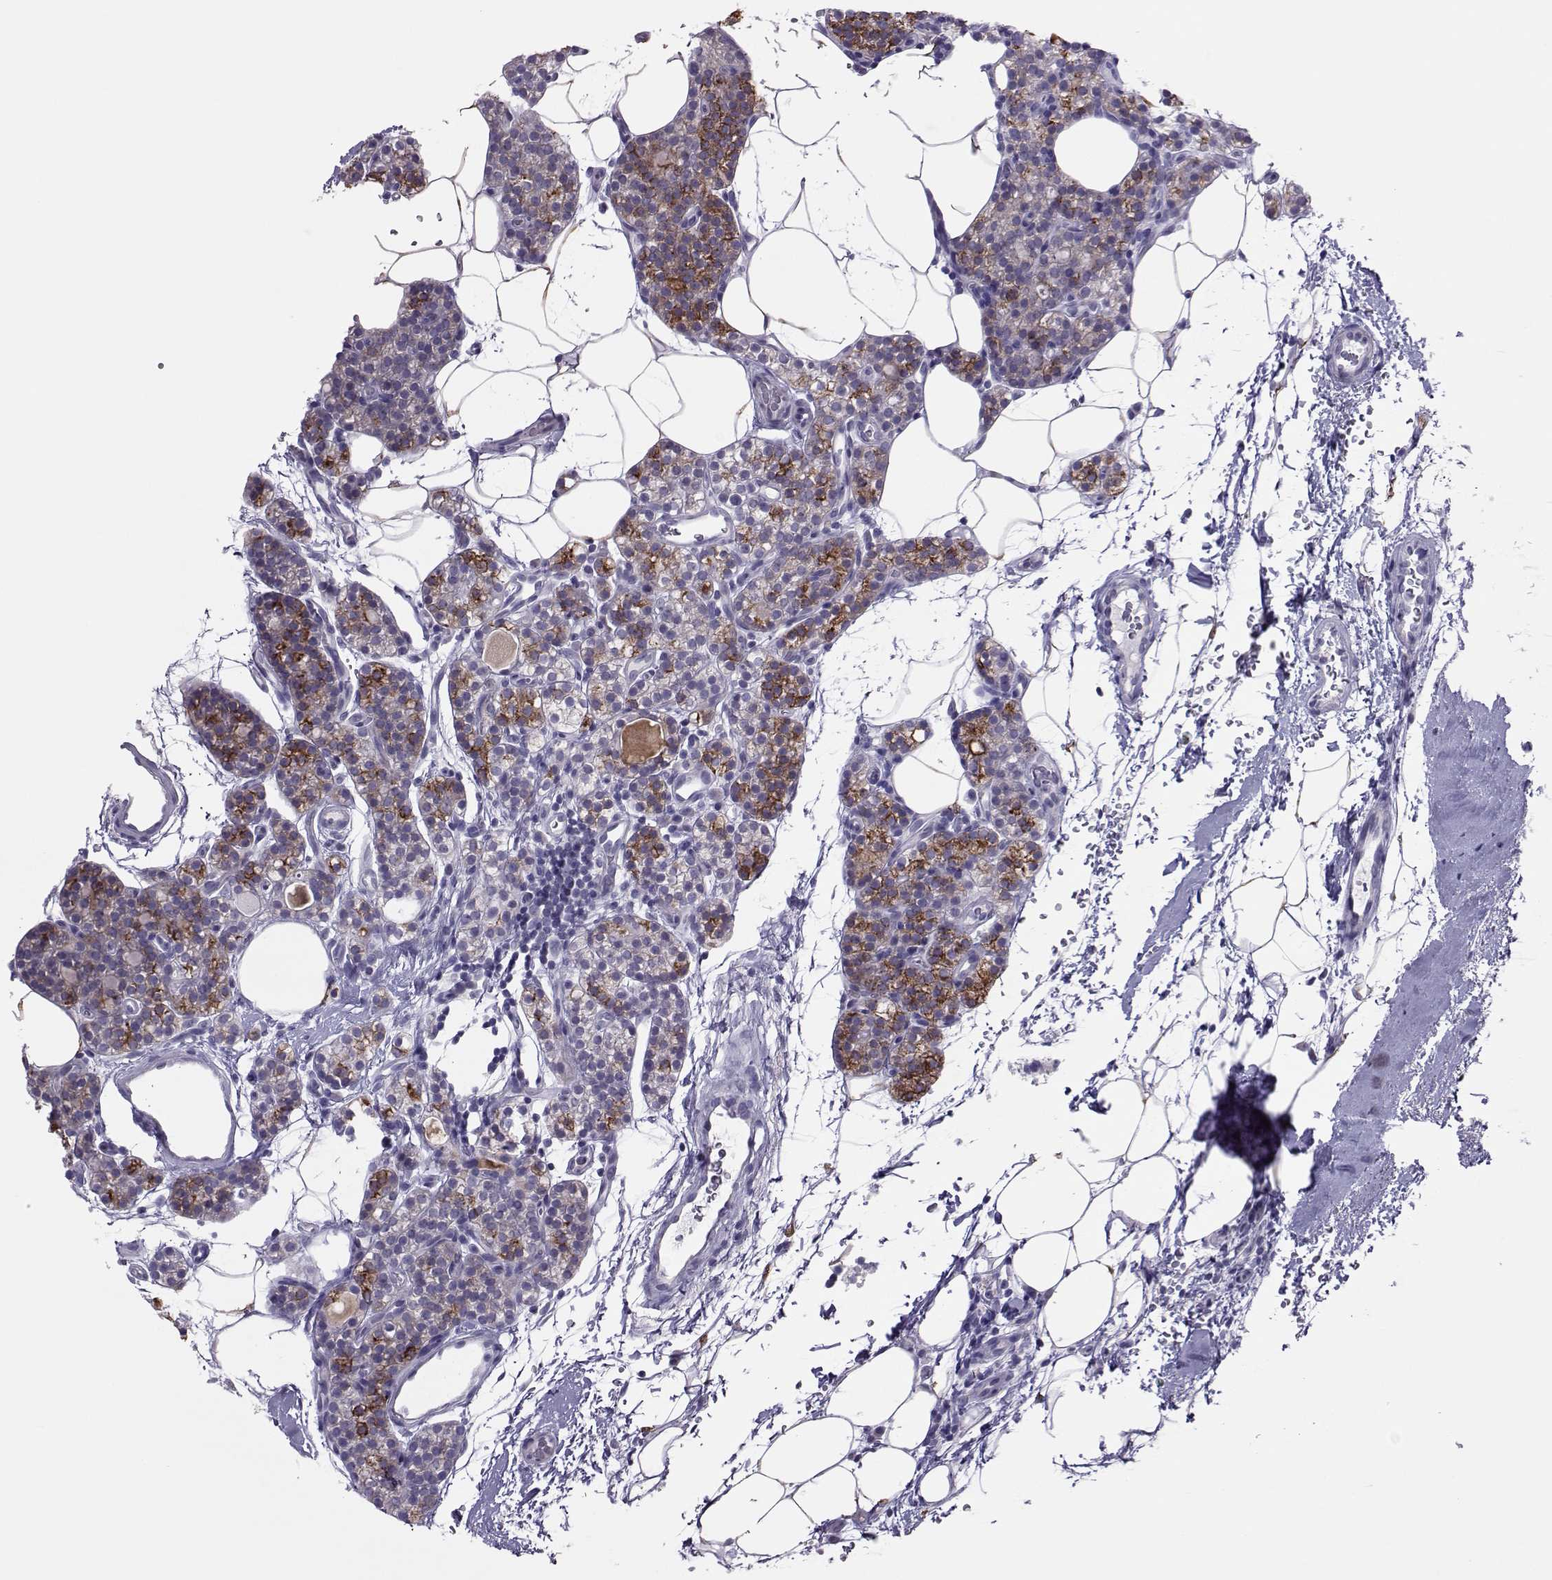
{"staining": {"intensity": "strong", "quantity": ">75%", "location": "cytoplasmic/membranous"}, "tissue": "parathyroid gland", "cell_type": "Glandular cells", "image_type": "normal", "snomed": [{"axis": "morphology", "description": "Normal tissue, NOS"}, {"axis": "topography", "description": "Parathyroid gland"}], "caption": "This photomicrograph reveals normal parathyroid gland stained with immunohistochemistry (IHC) to label a protein in brown. The cytoplasmic/membranous of glandular cells show strong positivity for the protein. Nuclei are counter-stained blue.", "gene": "TRPM7", "patient": {"sex": "female", "age": 67}}